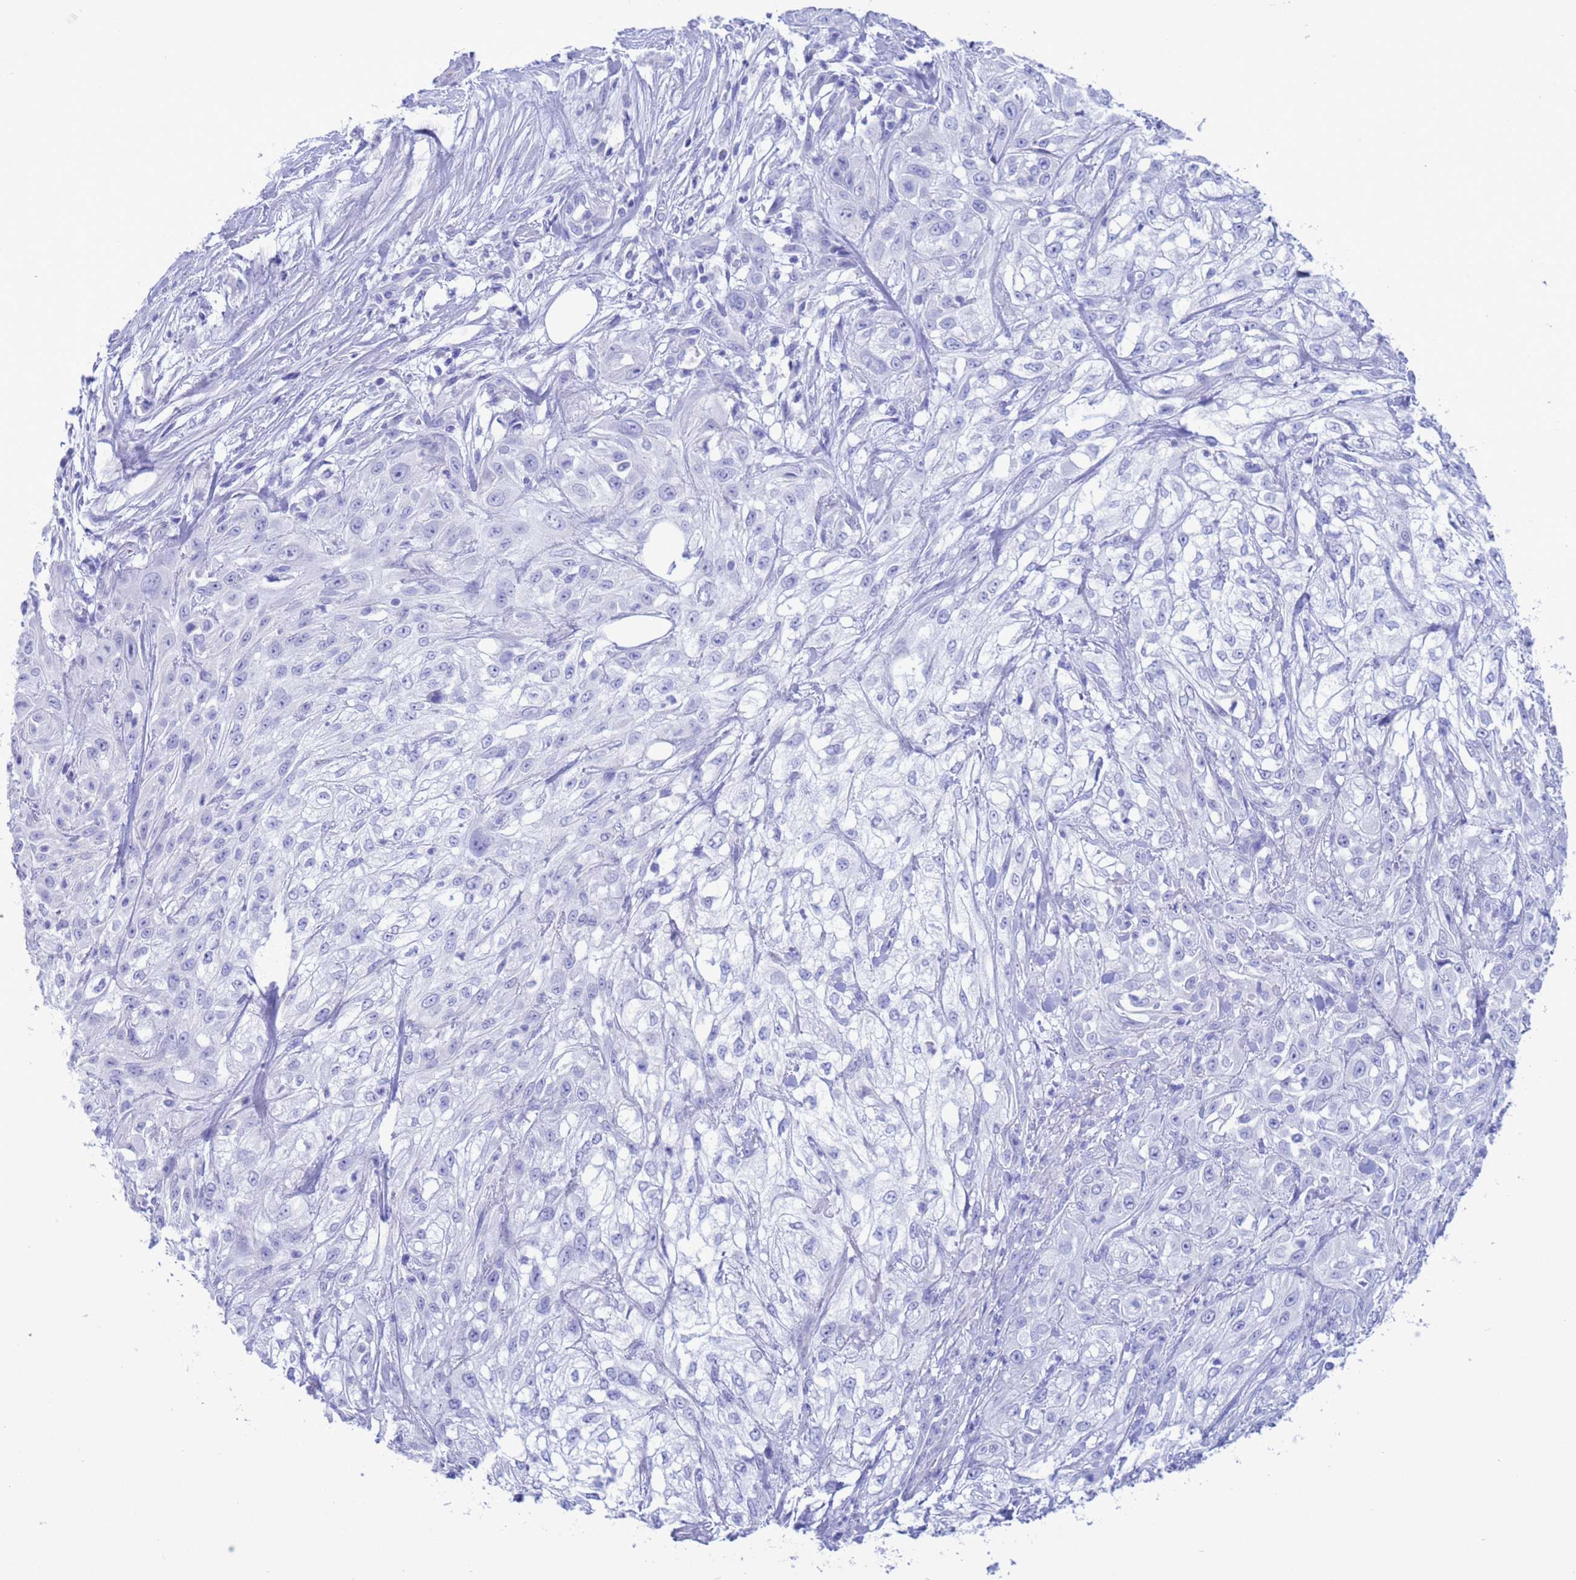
{"staining": {"intensity": "negative", "quantity": "none", "location": "none"}, "tissue": "skin cancer", "cell_type": "Tumor cells", "image_type": "cancer", "snomed": [{"axis": "morphology", "description": "Squamous cell carcinoma, NOS"}, {"axis": "morphology", "description": "Squamous cell carcinoma, metastatic, NOS"}, {"axis": "topography", "description": "Skin"}, {"axis": "topography", "description": "Lymph node"}], "caption": "IHC image of human skin cancer stained for a protein (brown), which shows no expression in tumor cells.", "gene": "GSTM1", "patient": {"sex": "male", "age": 75}}